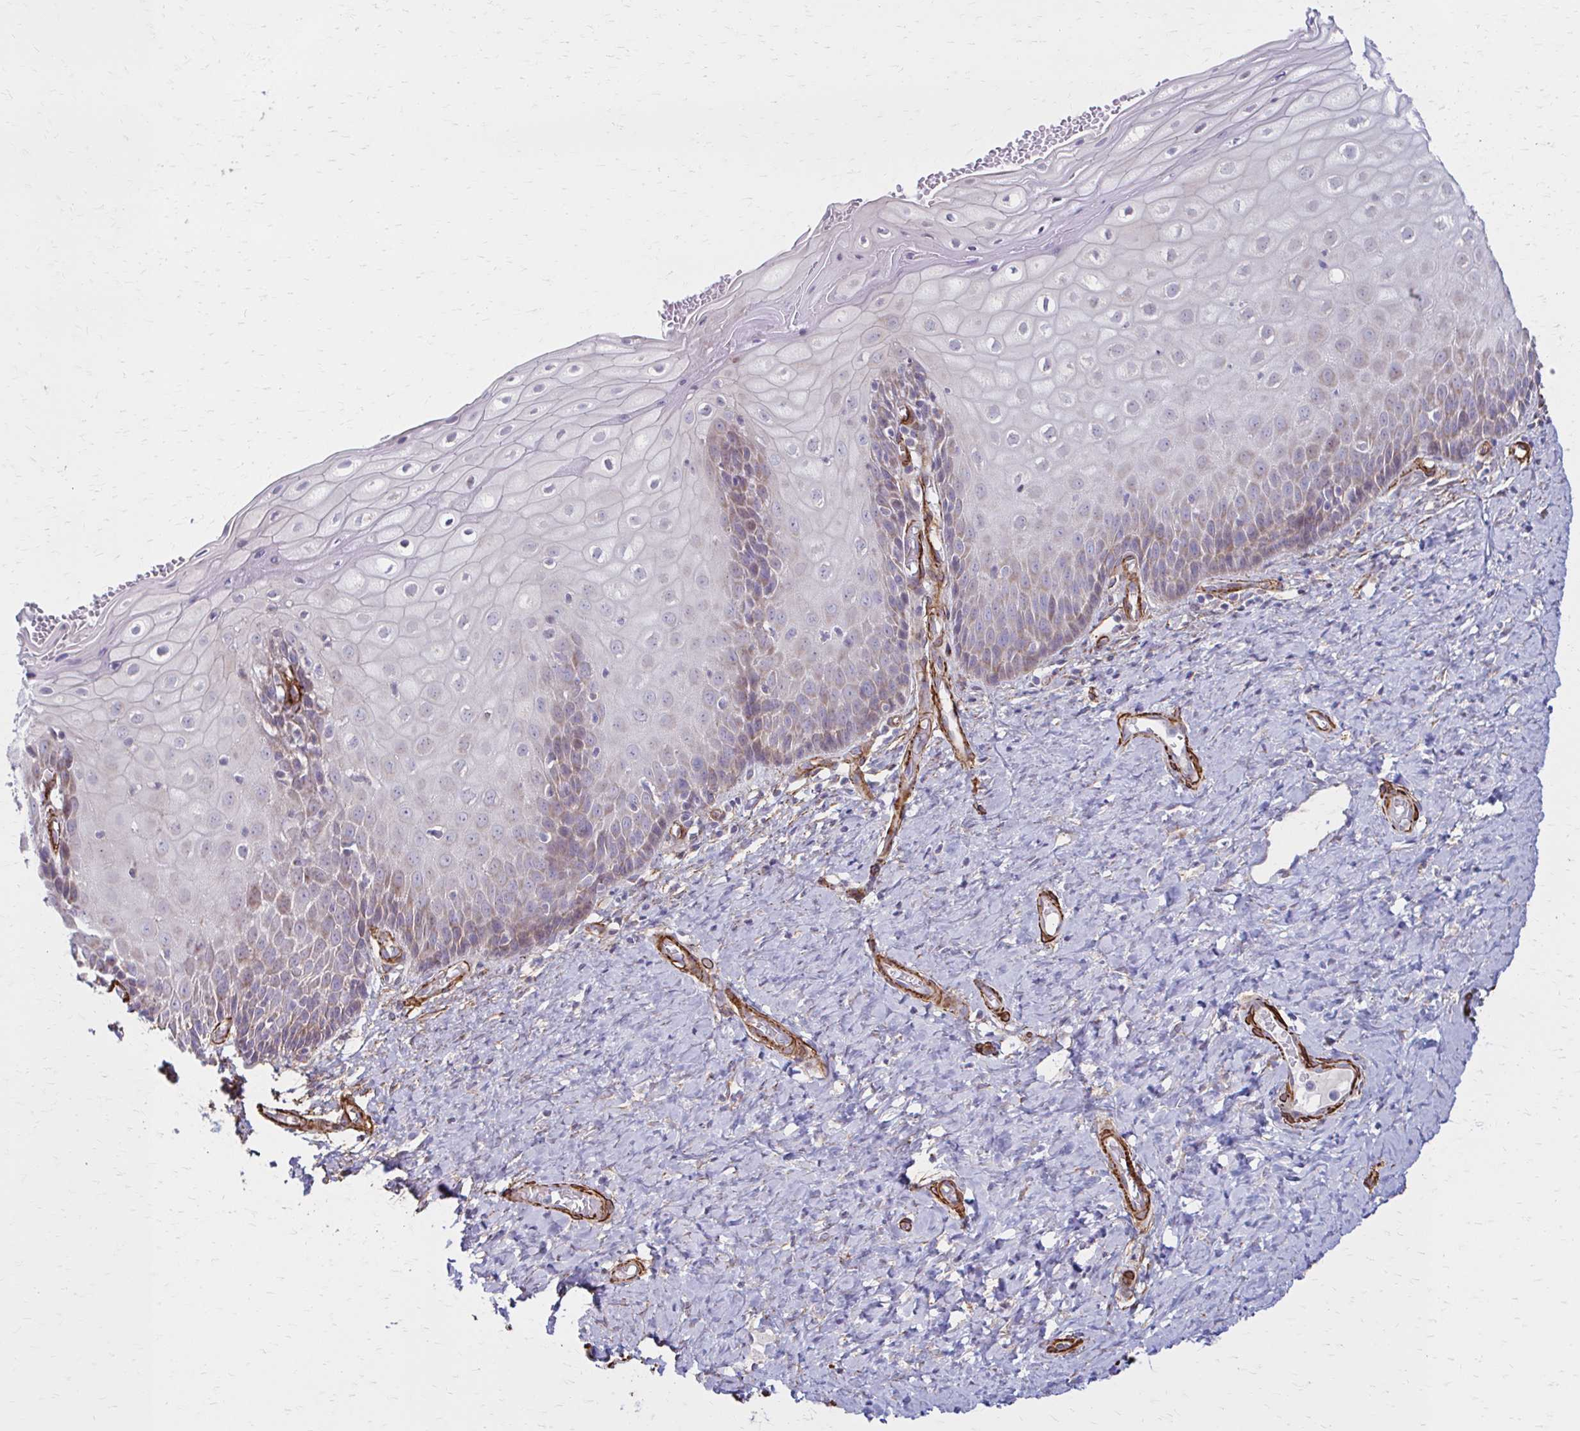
{"staining": {"intensity": "weak", "quantity": "<25%", "location": "cytoplasmic/membranous"}, "tissue": "cervix", "cell_type": "Glandular cells", "image_type": "normal", "snomed": [{"axis": "morphology", "description": "Normal tissue, NOS"}, {"axis": "topography", "description": "Cervix"}], "caption": "DAB immunohistochemical staining of normal human cervix displays no significant positivity in glandular cells.", "gene": "TIMMDC1", "patient": {"sex": "female", "age": 37}}